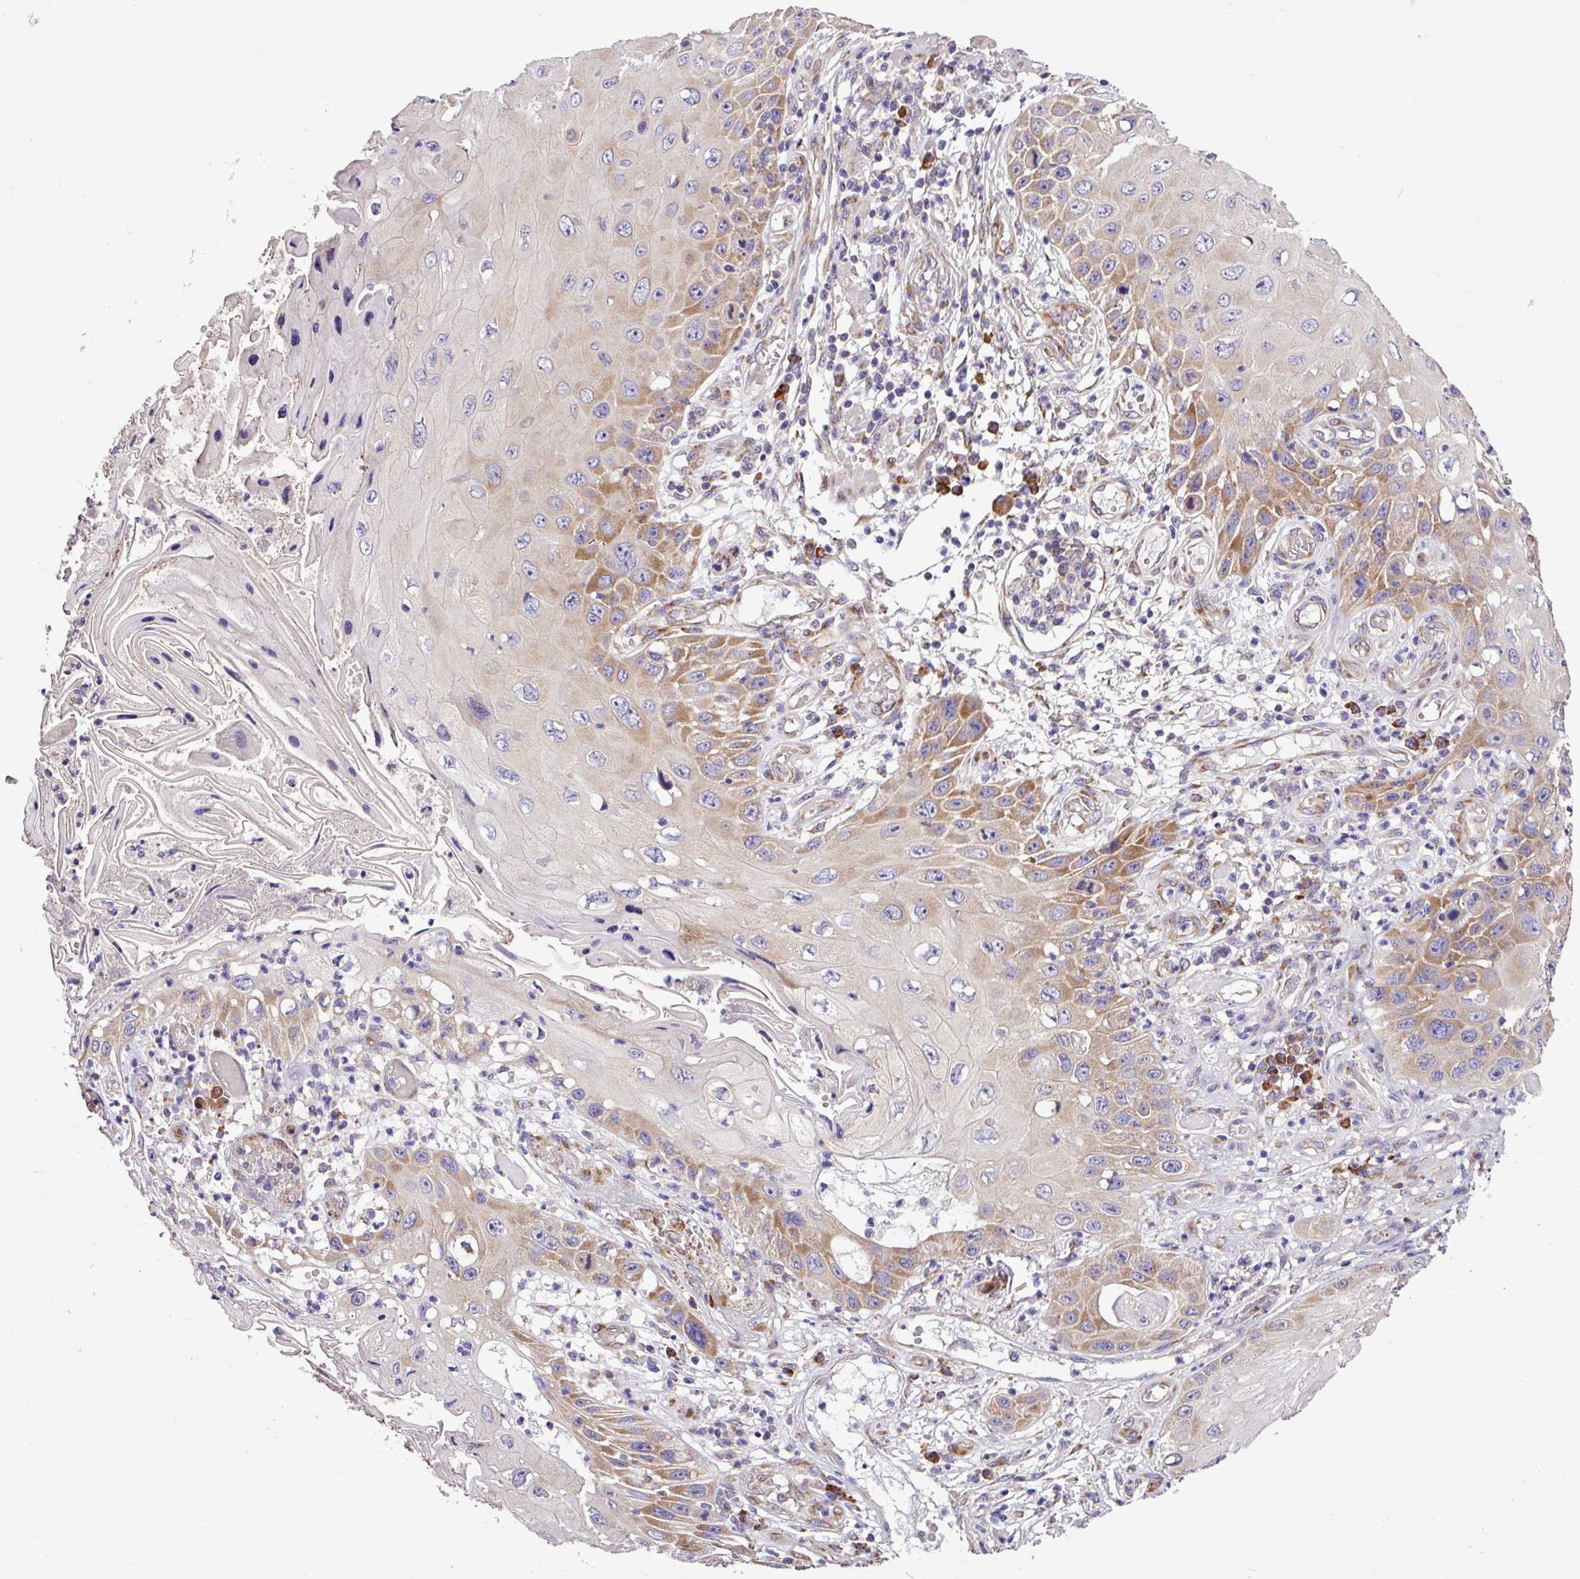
{"staining": {"intensity": "moderate", "quantity": "<25%", "location": "cytoplasmic/membranous"}, "tissue": "skin cancer", "cell_type": "Tumor cells", "image_type": "cancer", "snomed": [{"axis": "morphology", "description": "Squamous cell carcinoma, NOS"}, {"axis": "topography", "description": "Skin"}, {"axis": "topography", "description": "Vulva"}], "caption": "Skin cancer (squamous cell carcinoma) stained with a brown dye displays moderate cytoplasmic/membranous positive expression in approximately <25% of tumor cells.", "gene": "RPL13", "patient": {"sex": "female", "age": 44}}